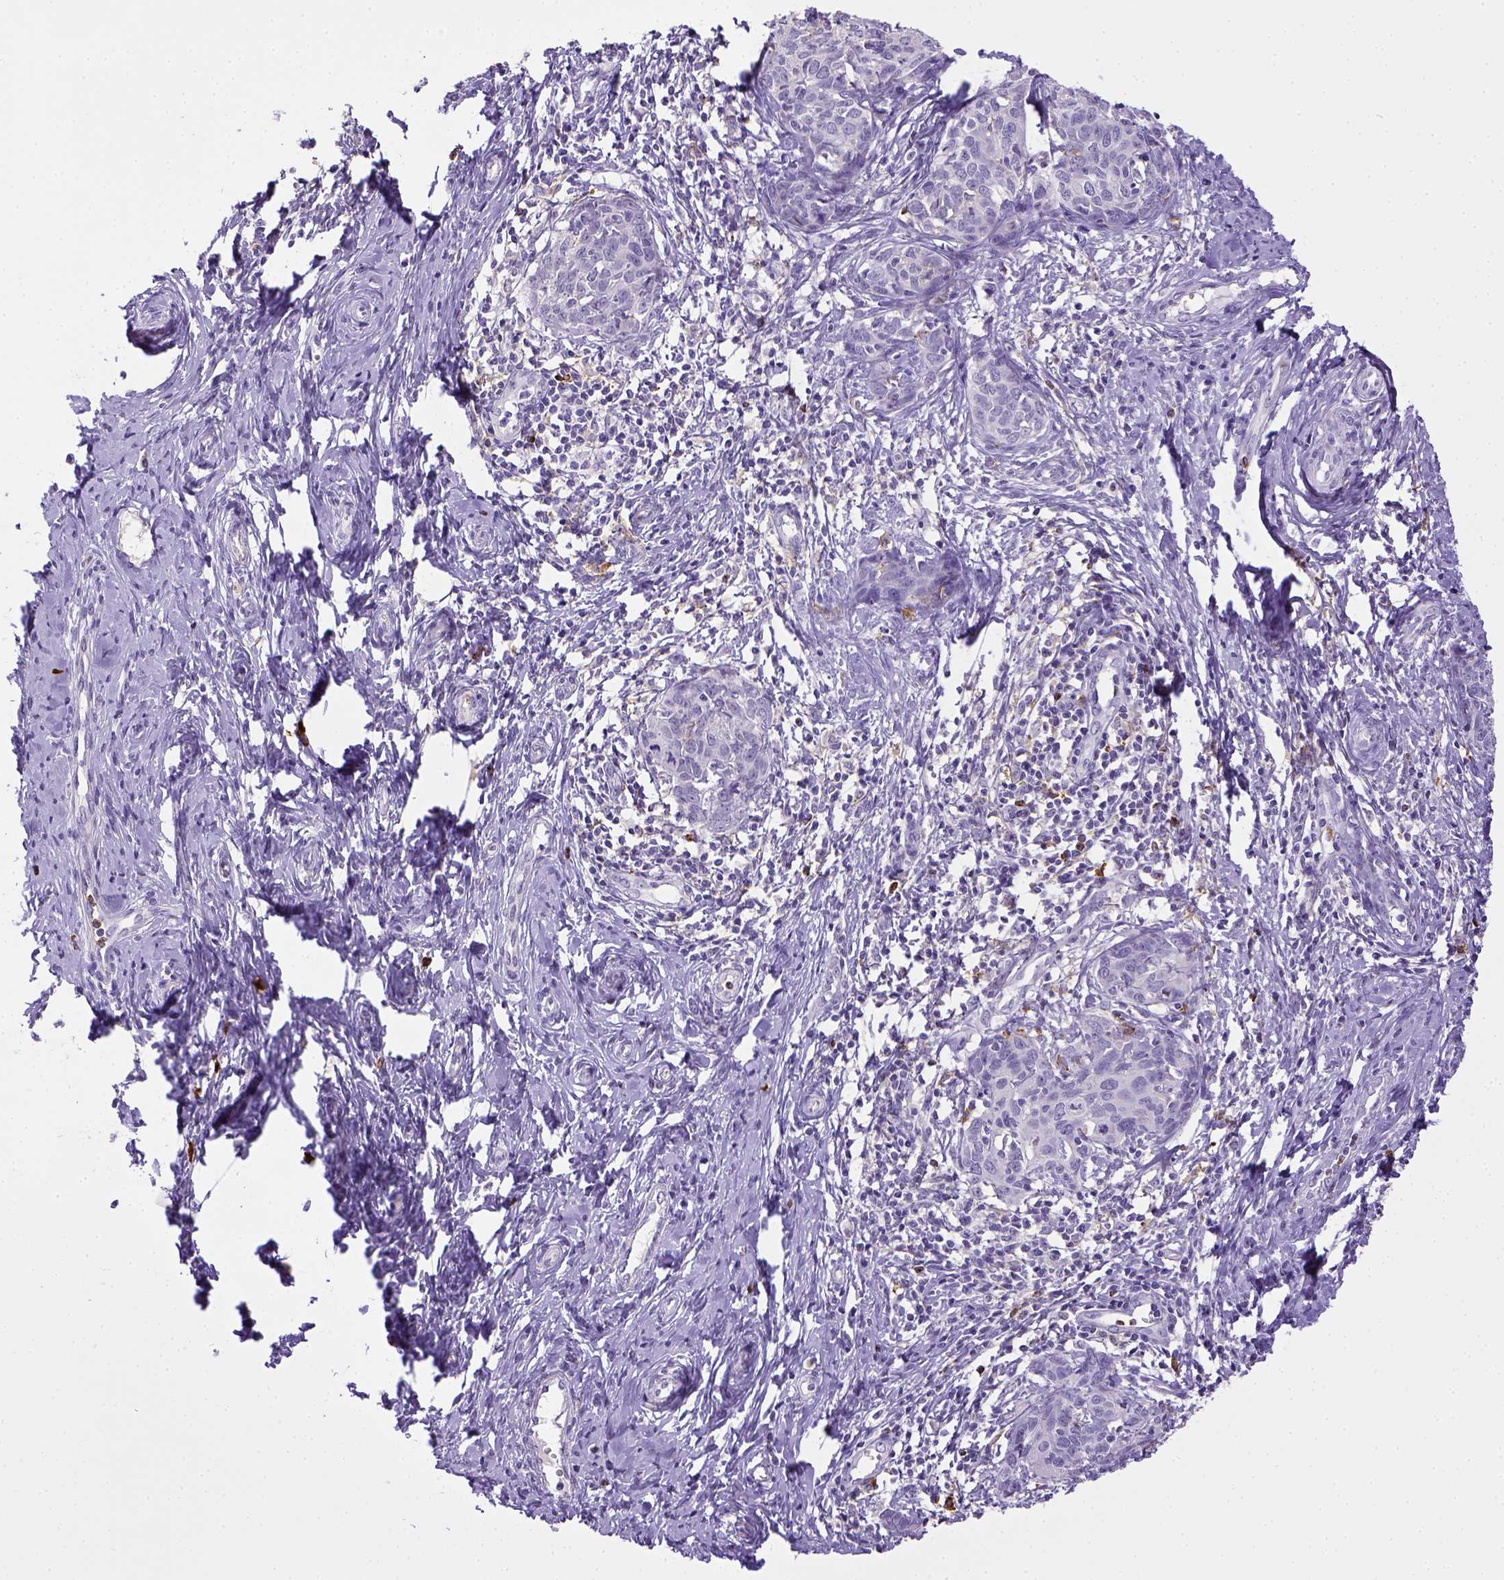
{"staining": {"intensity": "negative", "quantity": "none", "location": "none"}, "tissue": "cervical cancer", "cell_type": "Tumor cells", "image_type": "cancer", "snomed": [{"axis": "morphology", "description": "Squamous cell carcinoma, NOS"}, {"axis": "topography", "description": "Cervix"}], "caption": "There is no significant positivity in tumor cells of squamous cell carcinoma (cervical).", "gene": "ITGAM", "patient": {"sex": "female", "age": 62}}